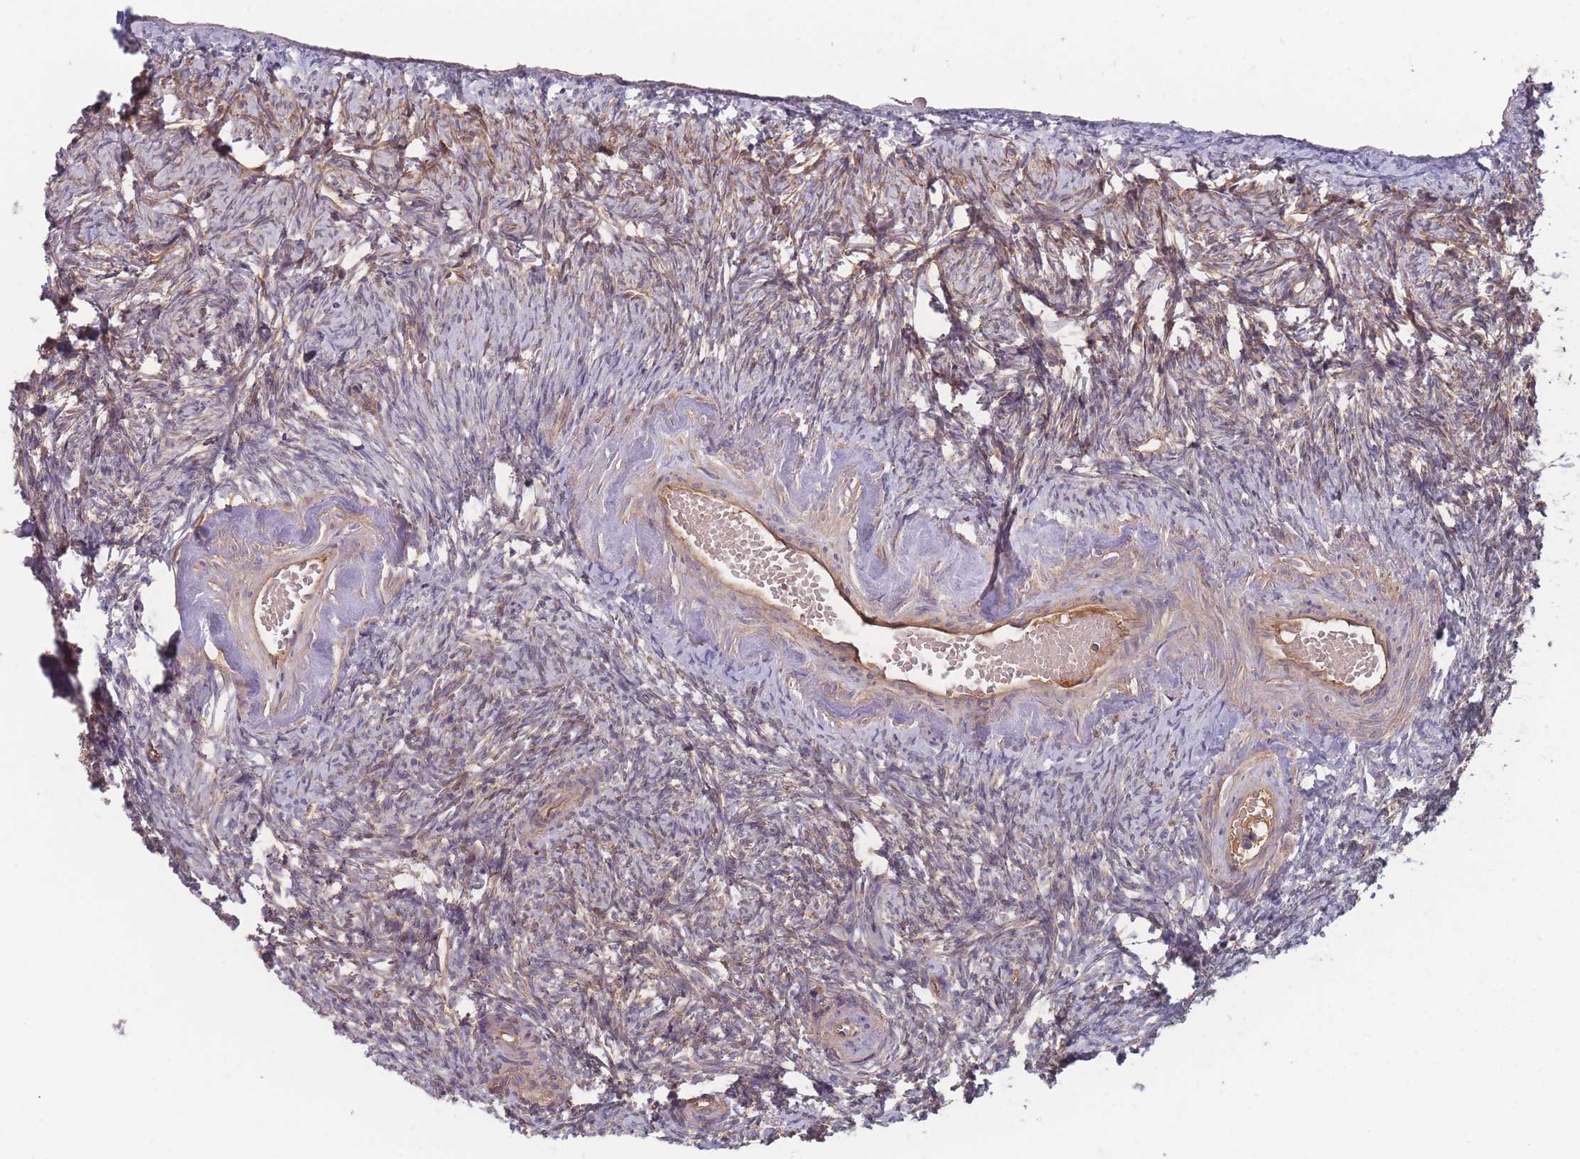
{"staining": {"intensity": "moderate", "quantity": "<25%", "location": "cytoplasmic/membranous"}, "tissue": "ovary", "cell_type": "Ovarian stroma cells", "image_type": "normal", "snomed": [{"axis": "morphology", "description": "Normal tissue, NOS"}, {"axis": "topography", "description": "Ovary"}], "caption": "Immunohistochemistry (DAB) staining of normal human ovary reveals moderate cytoplasmic/membranous protein staining in approximately <25% of ovarian stroma cells.", "gene": "ATP5MGL", "patient": {"sex": "female", "age": 51}}